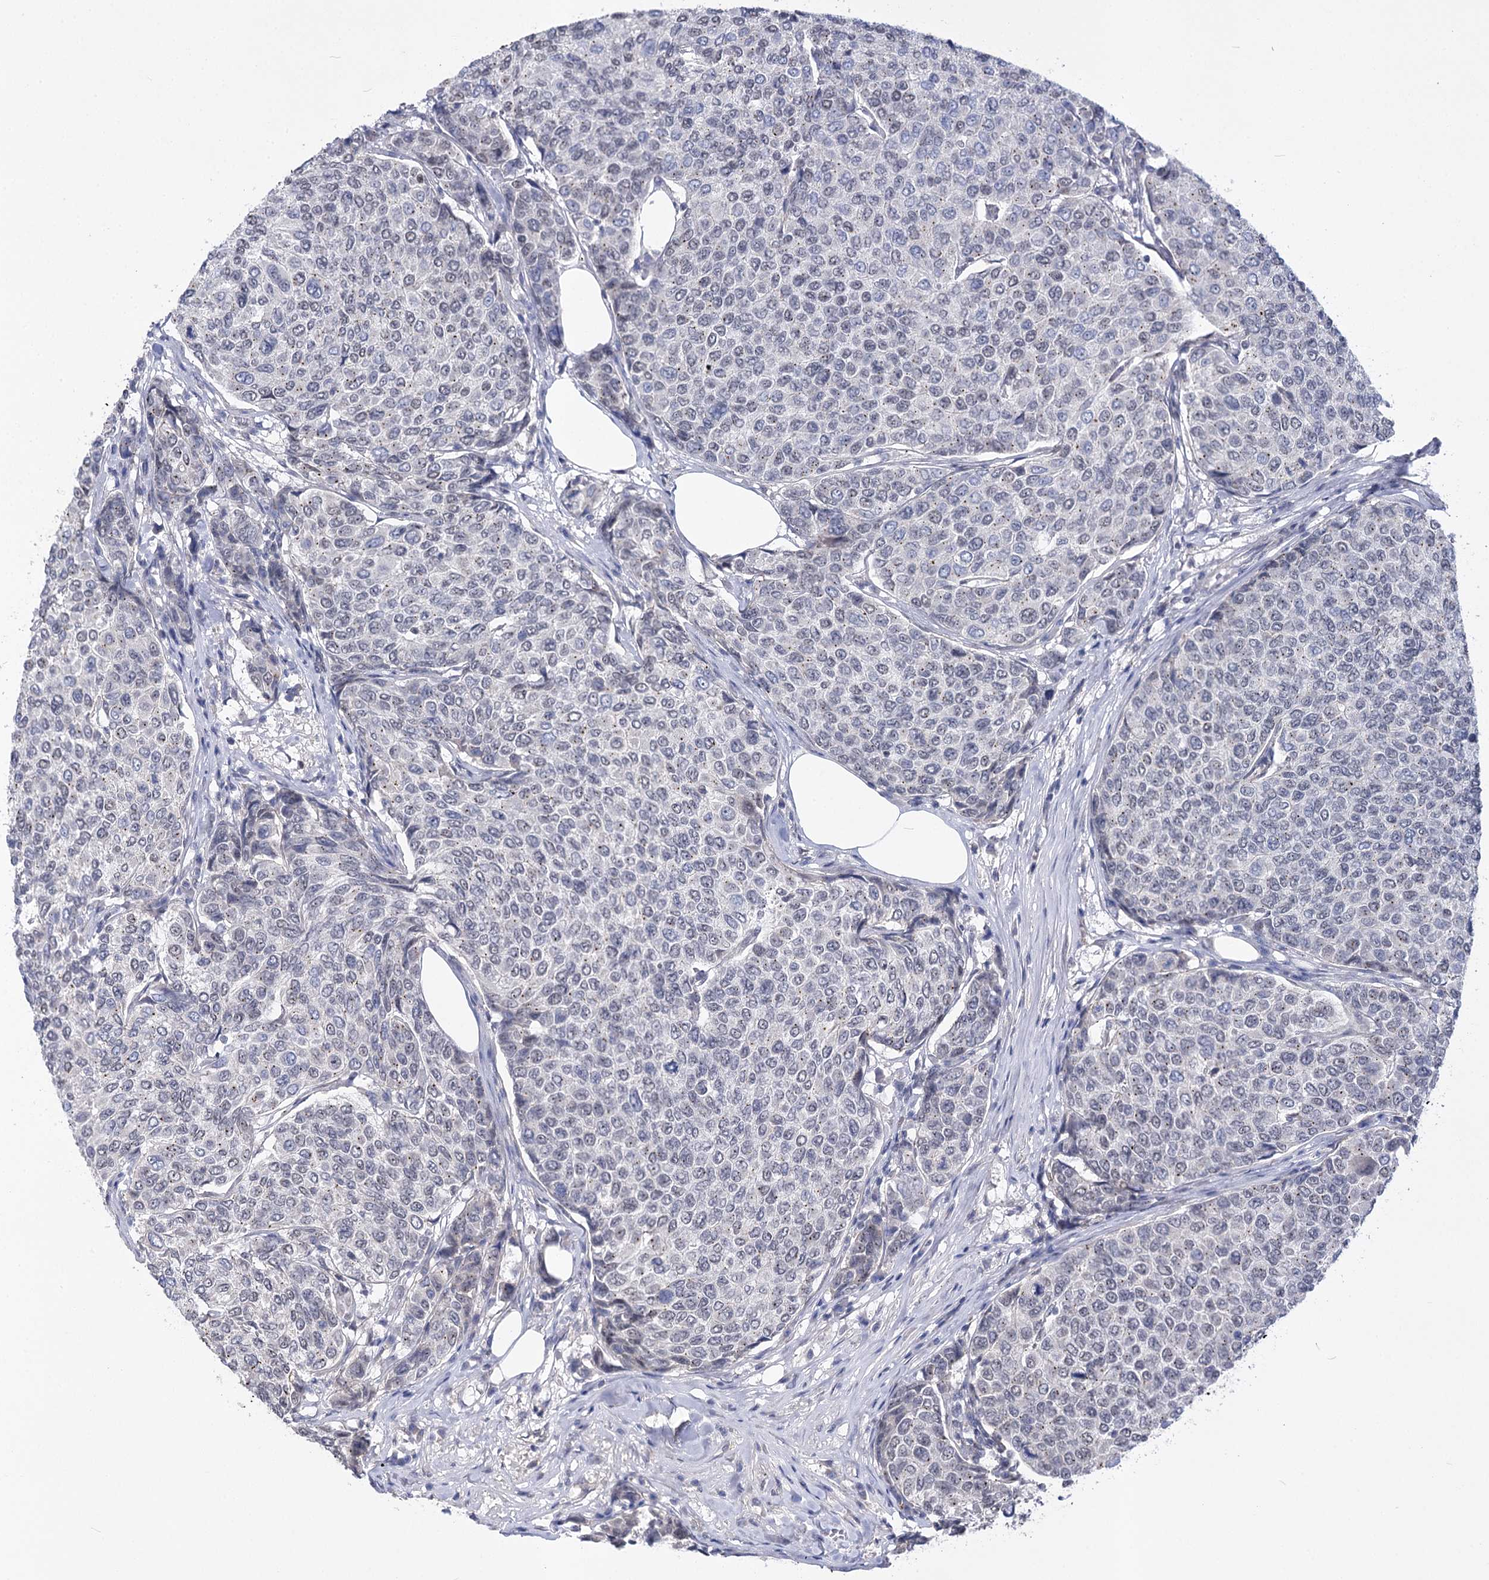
{"staining": {"intensity": "negative", "quantity": "none", "location": "none"}, "tissue": "breast cancer", "cell_type": "Tumor cells", "image_type": "cancer", "snomed": [{"axis": "morphology", "description": "Duct carcinoma"}, {"axis": "topography", "description": "Breast"}], "caption": "The photomicrograph reveals no significant positivity in tumor cells of breast invasive ductal carcinoma.", "gene": "ATP10B", "patient": {"sex": "female", "age": 55}}